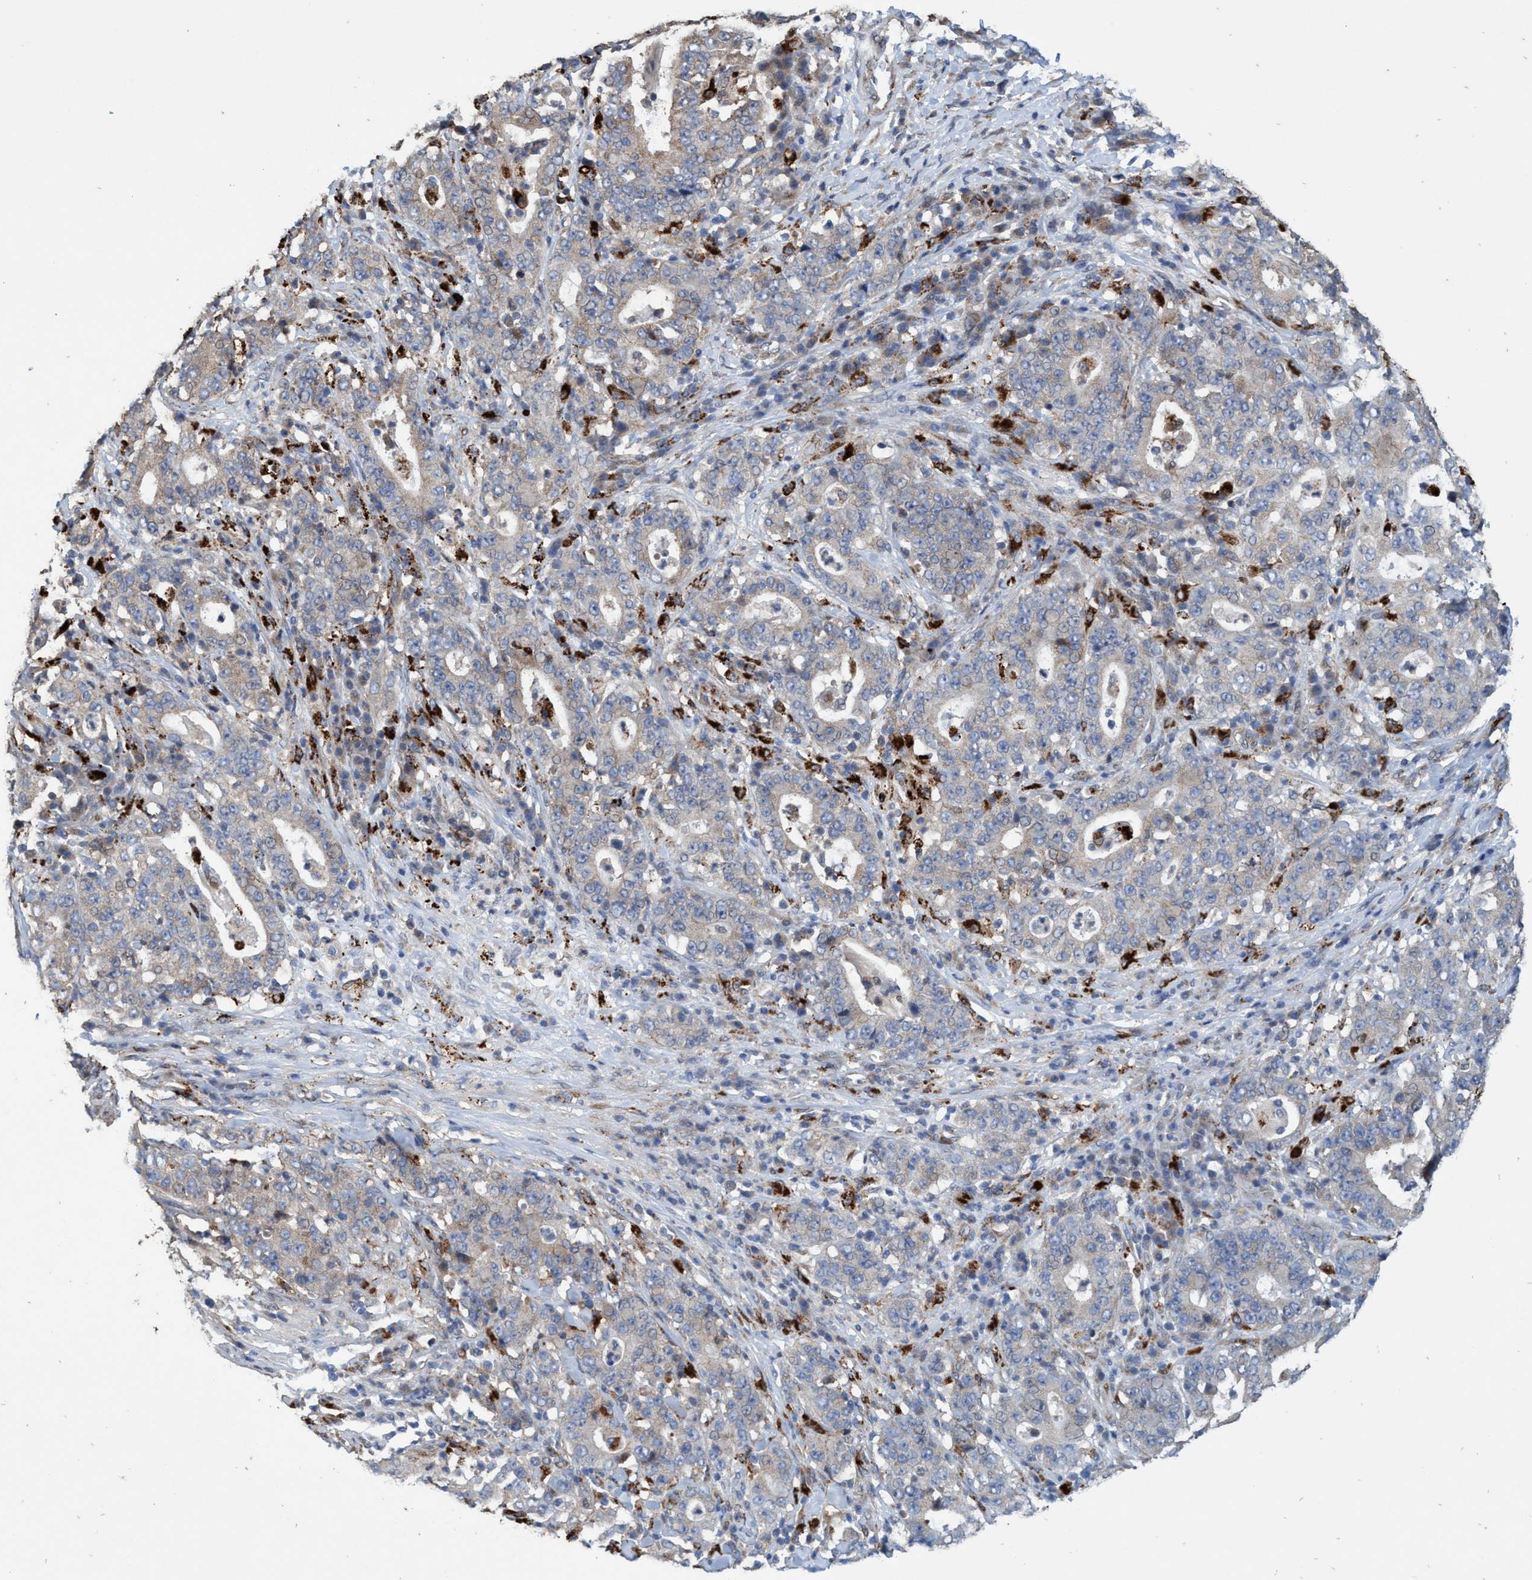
{"staining": {"intensity": "weak", "quantity": "<25%", "location": "cytoplasmic/membranous"}, "tissue": "stomach cancer", "cell_type": "Tumor cells", "image_type": "cancer", "snomed": [{"axis": "morphology", "description": "Normal tissue, NOS"}, {"axis": "morphology", "description": "Adenocarcinoma, NOS"}, {"axis": "topography", "description": "Stomach, upper"}, {"axis": "topography", "description": "Stomach"}], "caption": "This is an IHC histopathology image of adenocarcinoma (stomach). There is no positivity in tumor cells.", "gene": "BBS9", "patient": {"sex": "male", "age": 59}}